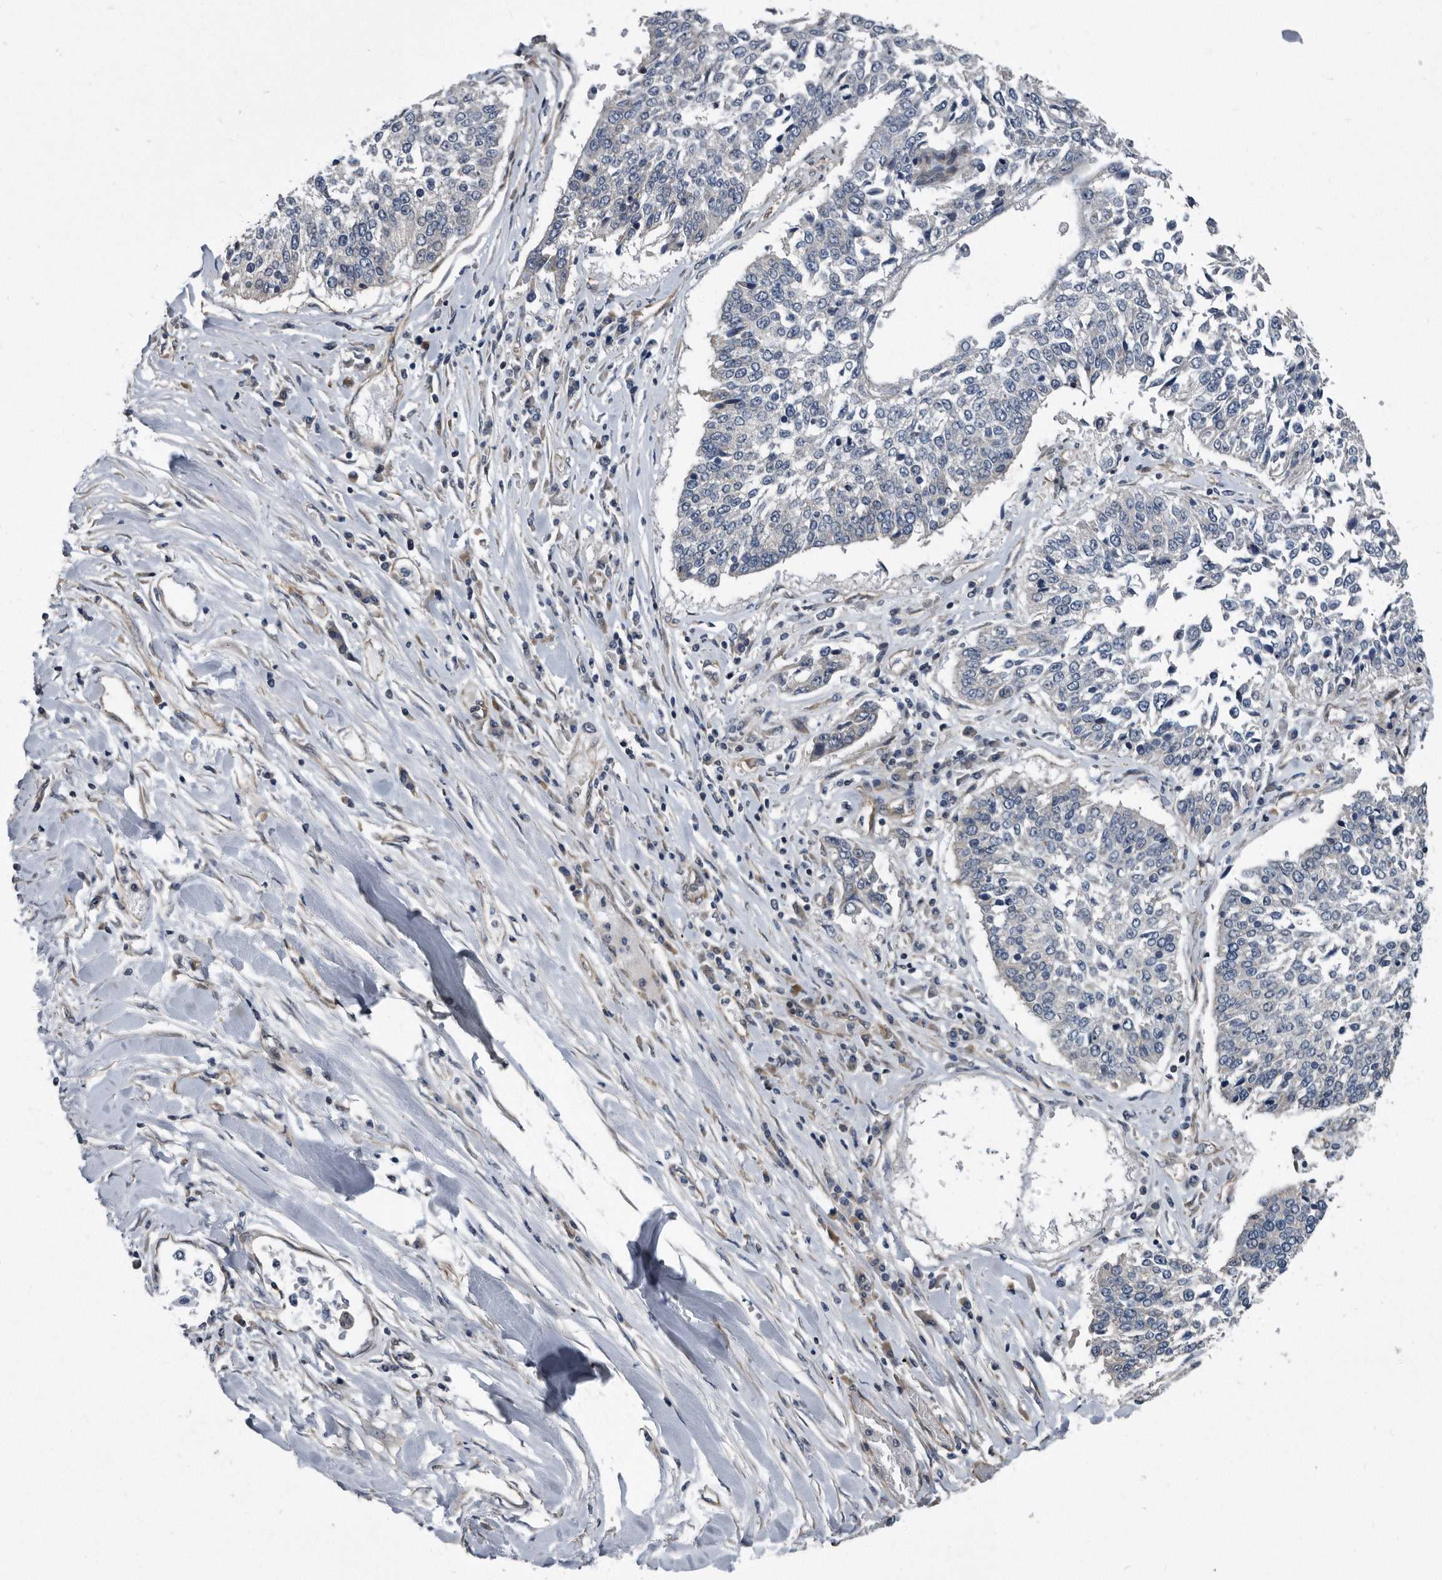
{"staining": {"intensity": "negative", "quantity": "none", "location": "none"}, "tissue": "lung cancer", "cell_type": "Tumor cells", "image_type": "cancer", "snomed": [{"axis": "morphology", "description": "Normal tissue, NOS"}, {"axis": "morphology", "description": "Squamous cell carcinoma, NOS"}, {"axis": "topography", "description": "Cartilage tissue"}, {"axis": "topography", "description": "Lung"}, {"axis": "topography", "description": "Peripheral nerve tissue"}], "caption": "Immunohistochemistry (IHC) micrograph of neoplastic tissue: lung cancer (squamous cell carcinoma) stained with DAB exhibits no significant protein positivity in tumor cells.", "gene": "ARMCX1", "patient": {"sex": "female", "age": 49}}